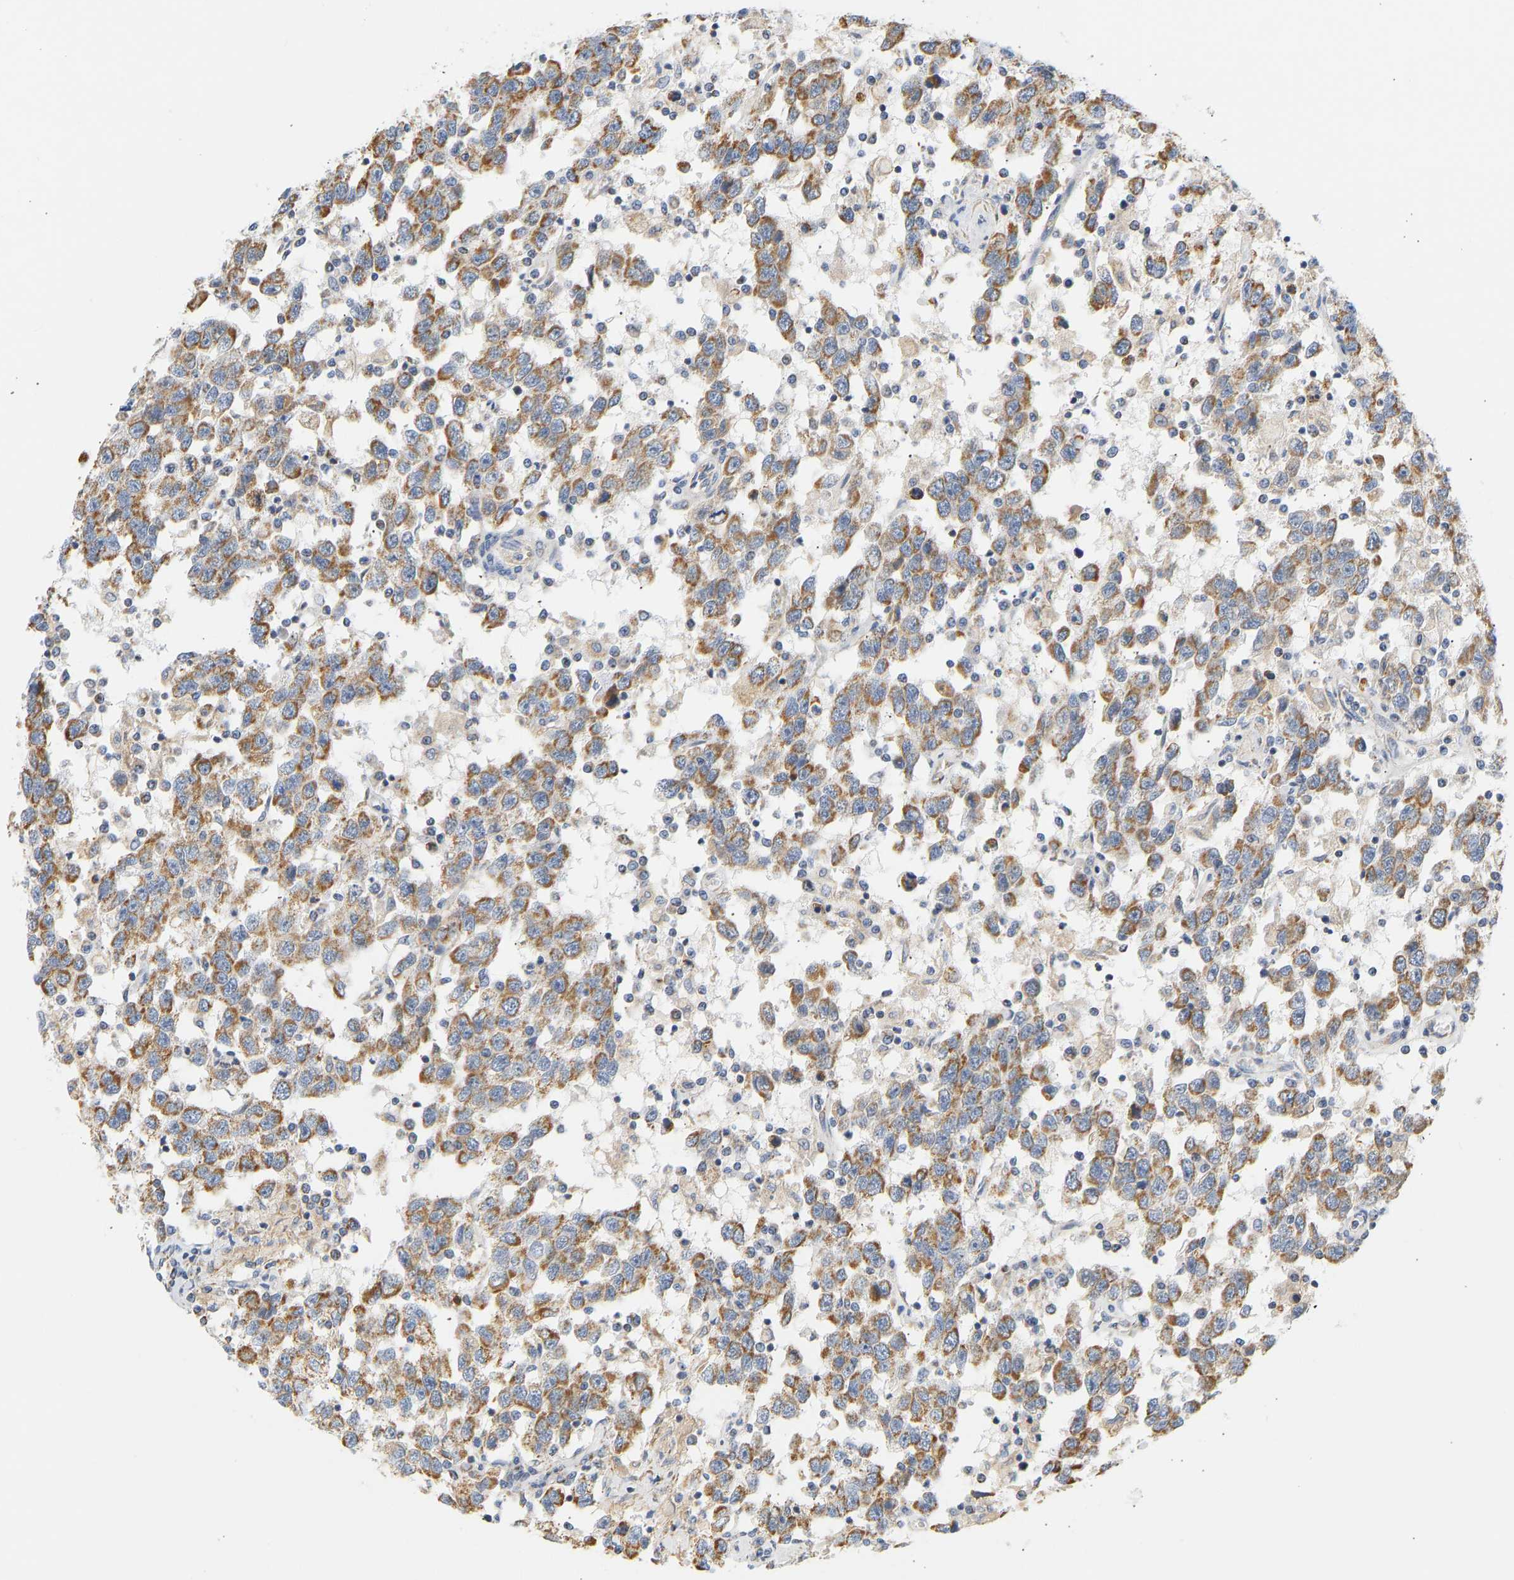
{"staining": {"intensity": "moderate", "quantity": ">75%", "location": "cytoplasmic/membranous"}, "tissue": "testis cancer", "cell_type": "Tumor cells", "image_type": "cancer", "snomed": [{"axis": "morphology", "description": "Seminoma, NOS"}, {"axis": "topography", "description": "Testis"}], "caption": "There is medium levels of moderate cytoplasmic/membranous positivity in tumor cells of testis seminoma, as demonstrated by immunohistochemical staining (brown color).", "gene": "GRPEL2", "patient": {"sex": "male", "age": 41}}